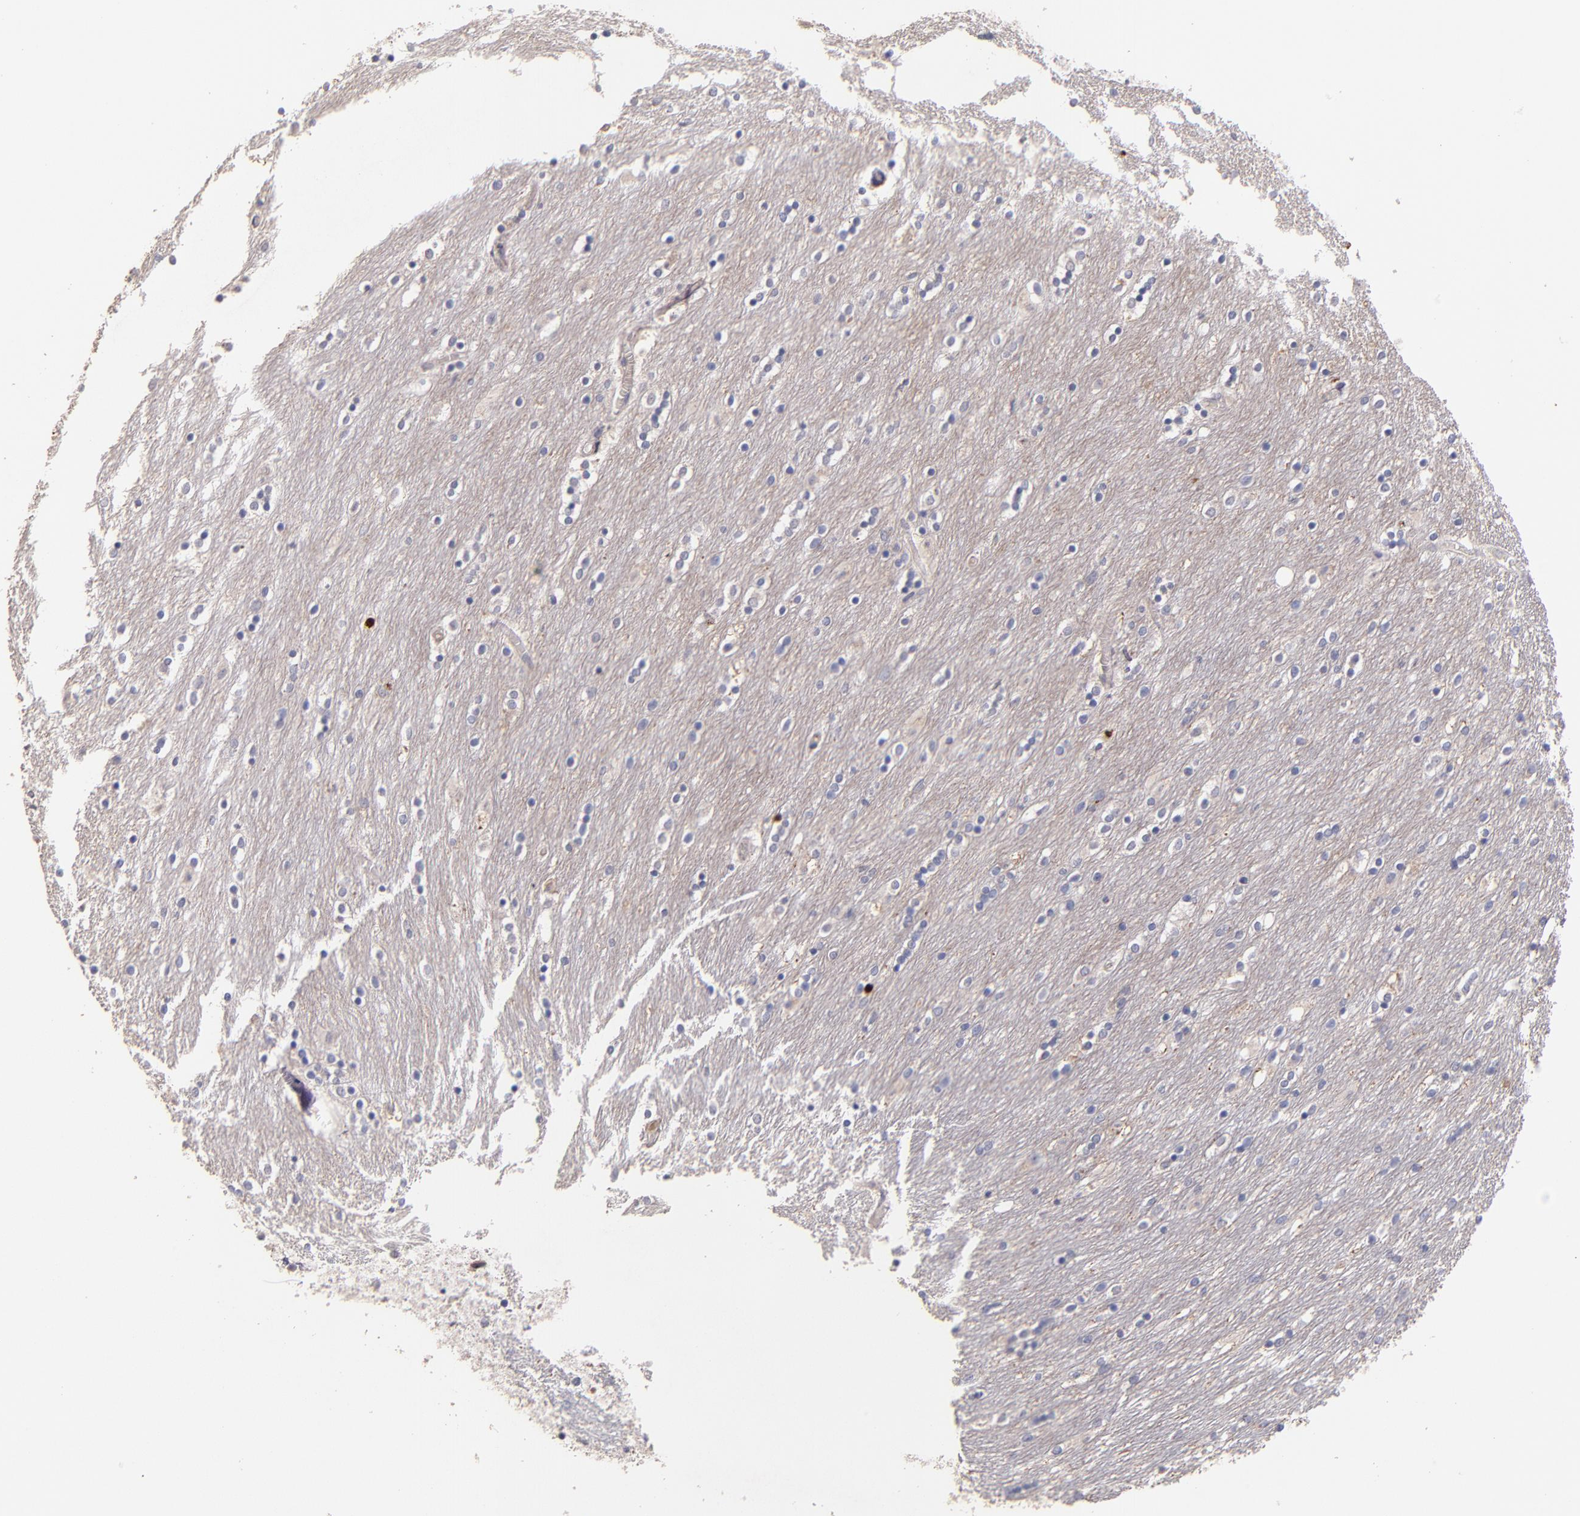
{"staining": {"intensity": "weak", "quantity": "<25%", "location": "cytoplasmic/membranous"}, "tissue": "caudate", "cell_type": "Glial cells", "image_type": "normal", "snomed": [{"axis": "morphology", "description": "Normal tissue, NOS"}, {"axis": "topography", "description": "Lateral ventricle wall"}], "caption": "IHC of benign caudate reveals no positivity in glial cells.", "gene": "MAGEE1", "patient": {"sex": "female", "age": 54}}